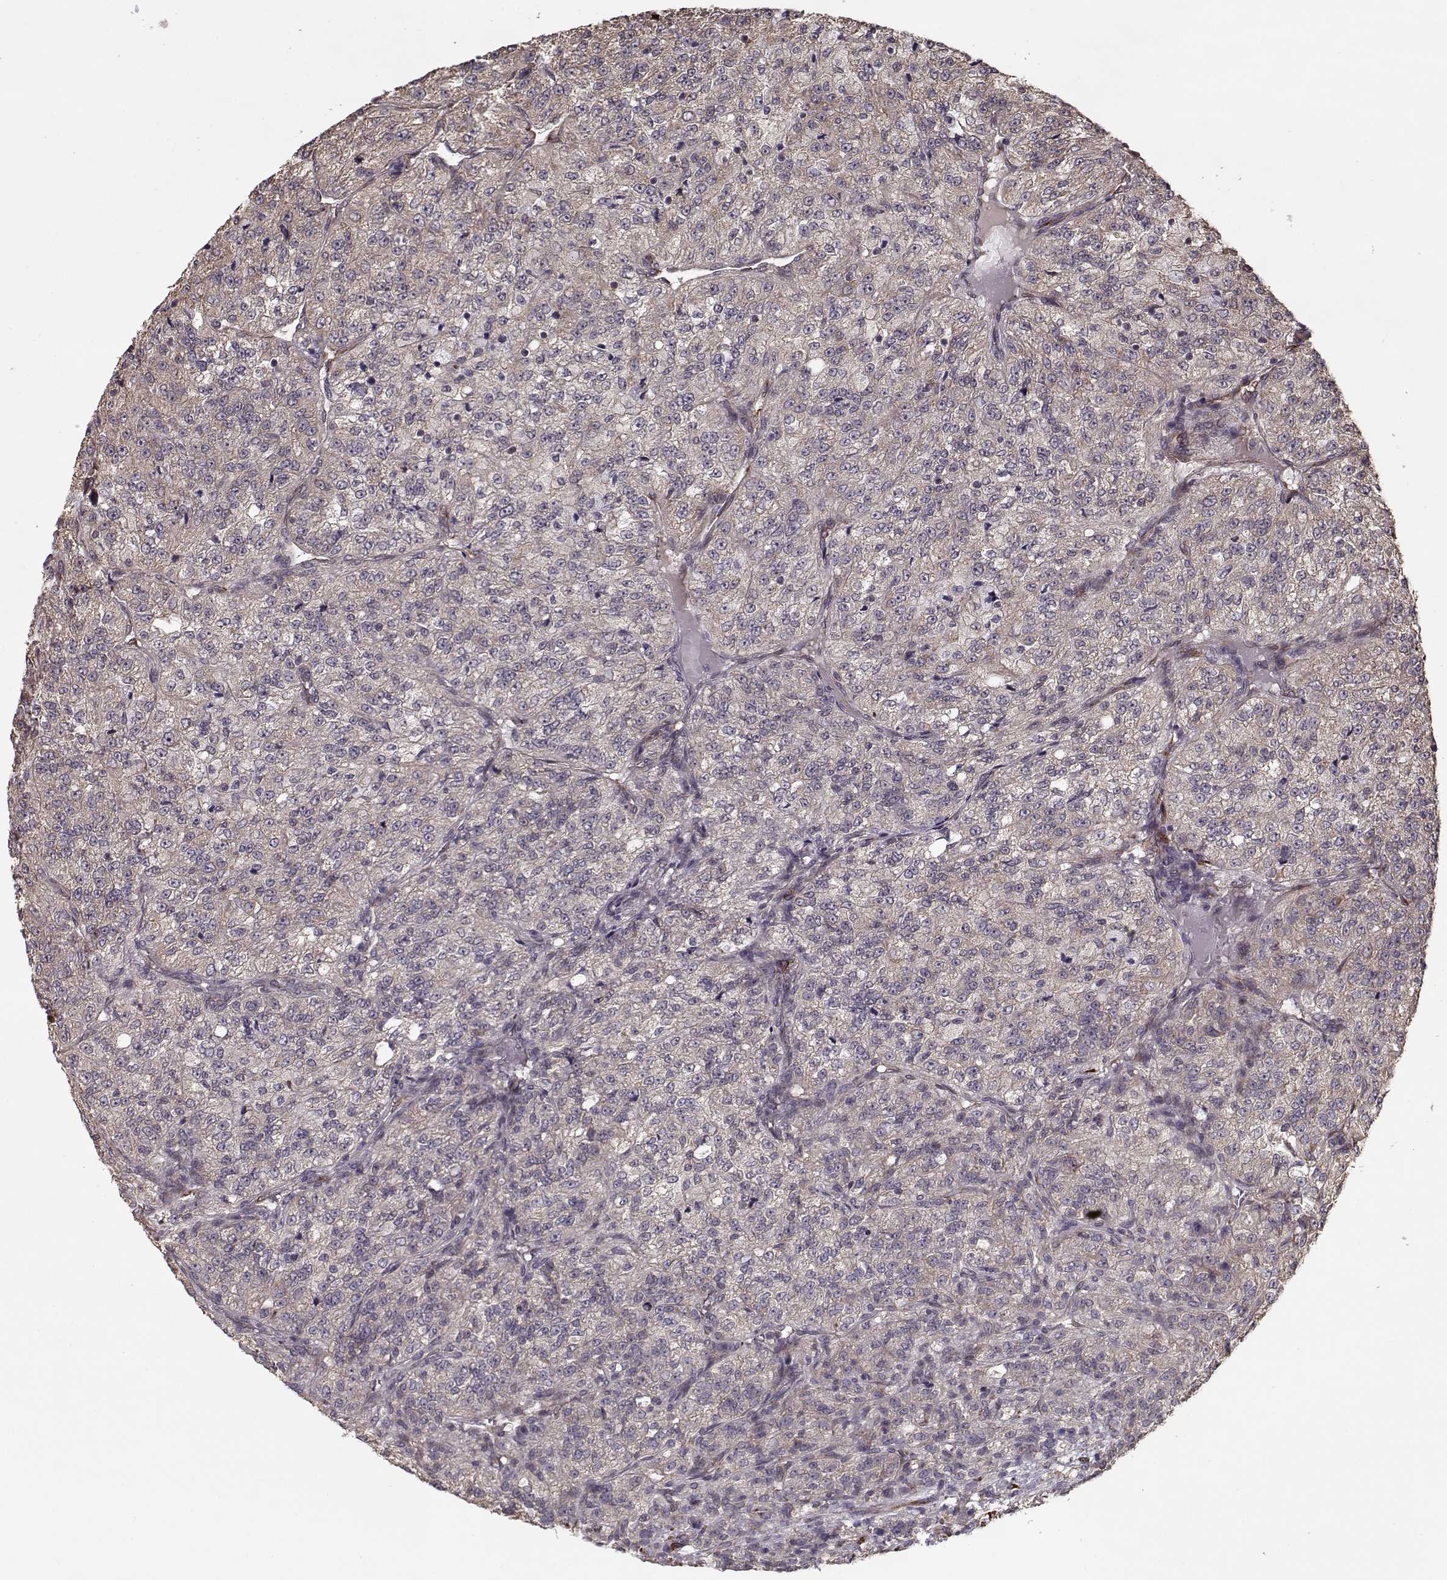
{"staining": {"intensity": "weak", "quantity": ">75%", "location": "cytoplasmic/membranous"}, "tissue": "renal cancer", "cell_type": "Tumor cells", "image_type": "cancer", "snomed": [{"axis": "morphology", "description": "Adenocarcinoma, NOS"}, {"axis": "topography", "description": "Kidney"}], "caption": "Immunohistochemistry micrograph of neoplastic tissue: human renal adenocarcinoma stained using IHC demonstrates low levels of weak protein expression localized specifically in the cytoplasmic/membranous of tumor cells, appearing as a cytoplasmic/membranous brown color.", "gene": "IMMP1L", "patient": {"sex": "female", "age": 63}}